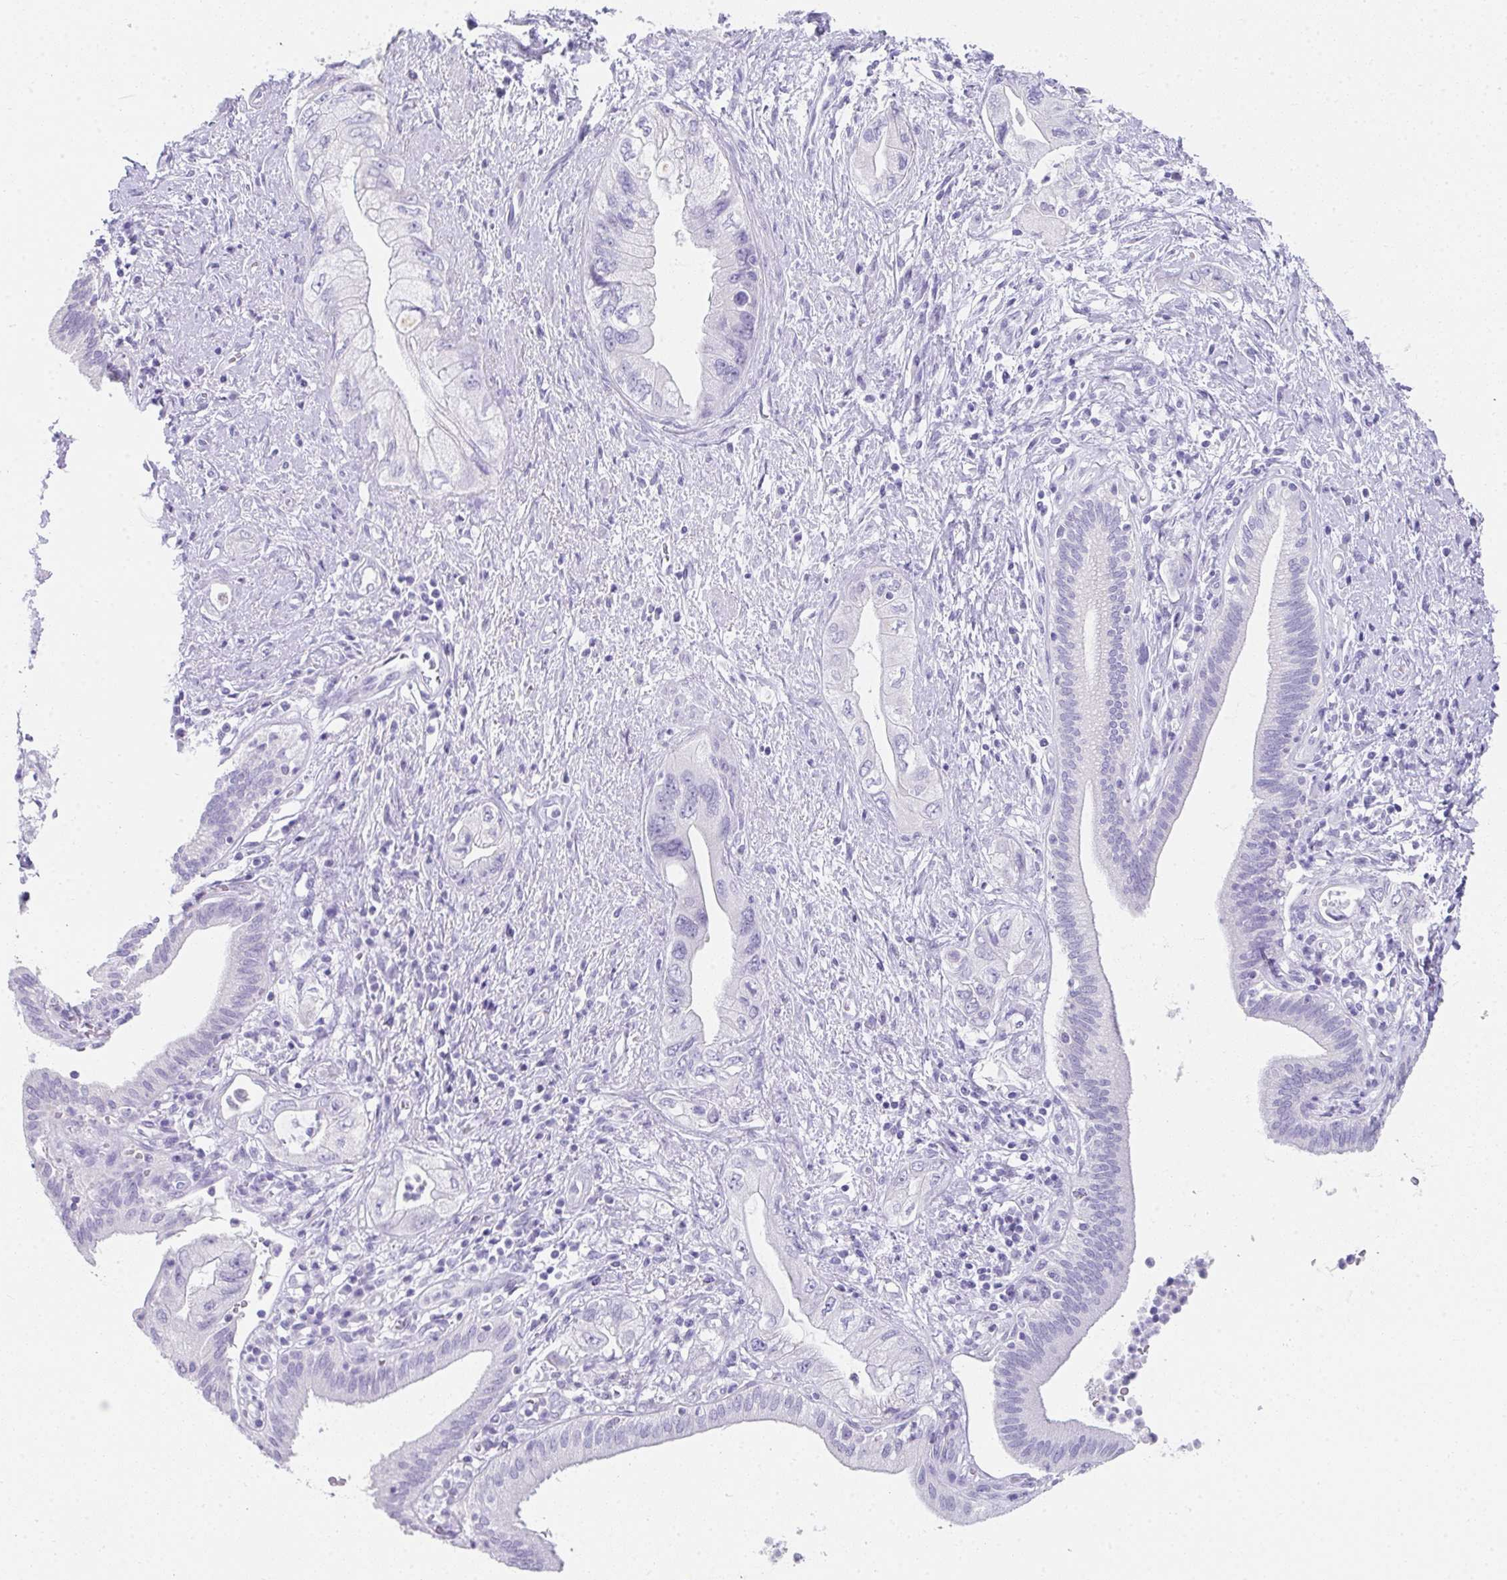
{"staining": {"intensity": "negative", "quantity": "none", "location": "none"}, "tissue": "pancreatic cancer", "cell_type": "Tumor cells", "image_type": "cancer", "snomed": [{"axis": "morphology", "description": "Adenocarcinoma, NOS"}, {"axis": "topography", "description": "Pancreas"}], "caption": "Human pancreatic cancer stained for a protein using IHC demonstrates no staining in tumor cells.", "gene": "RLF", "patient": {"sex": "female", "age": 73}}